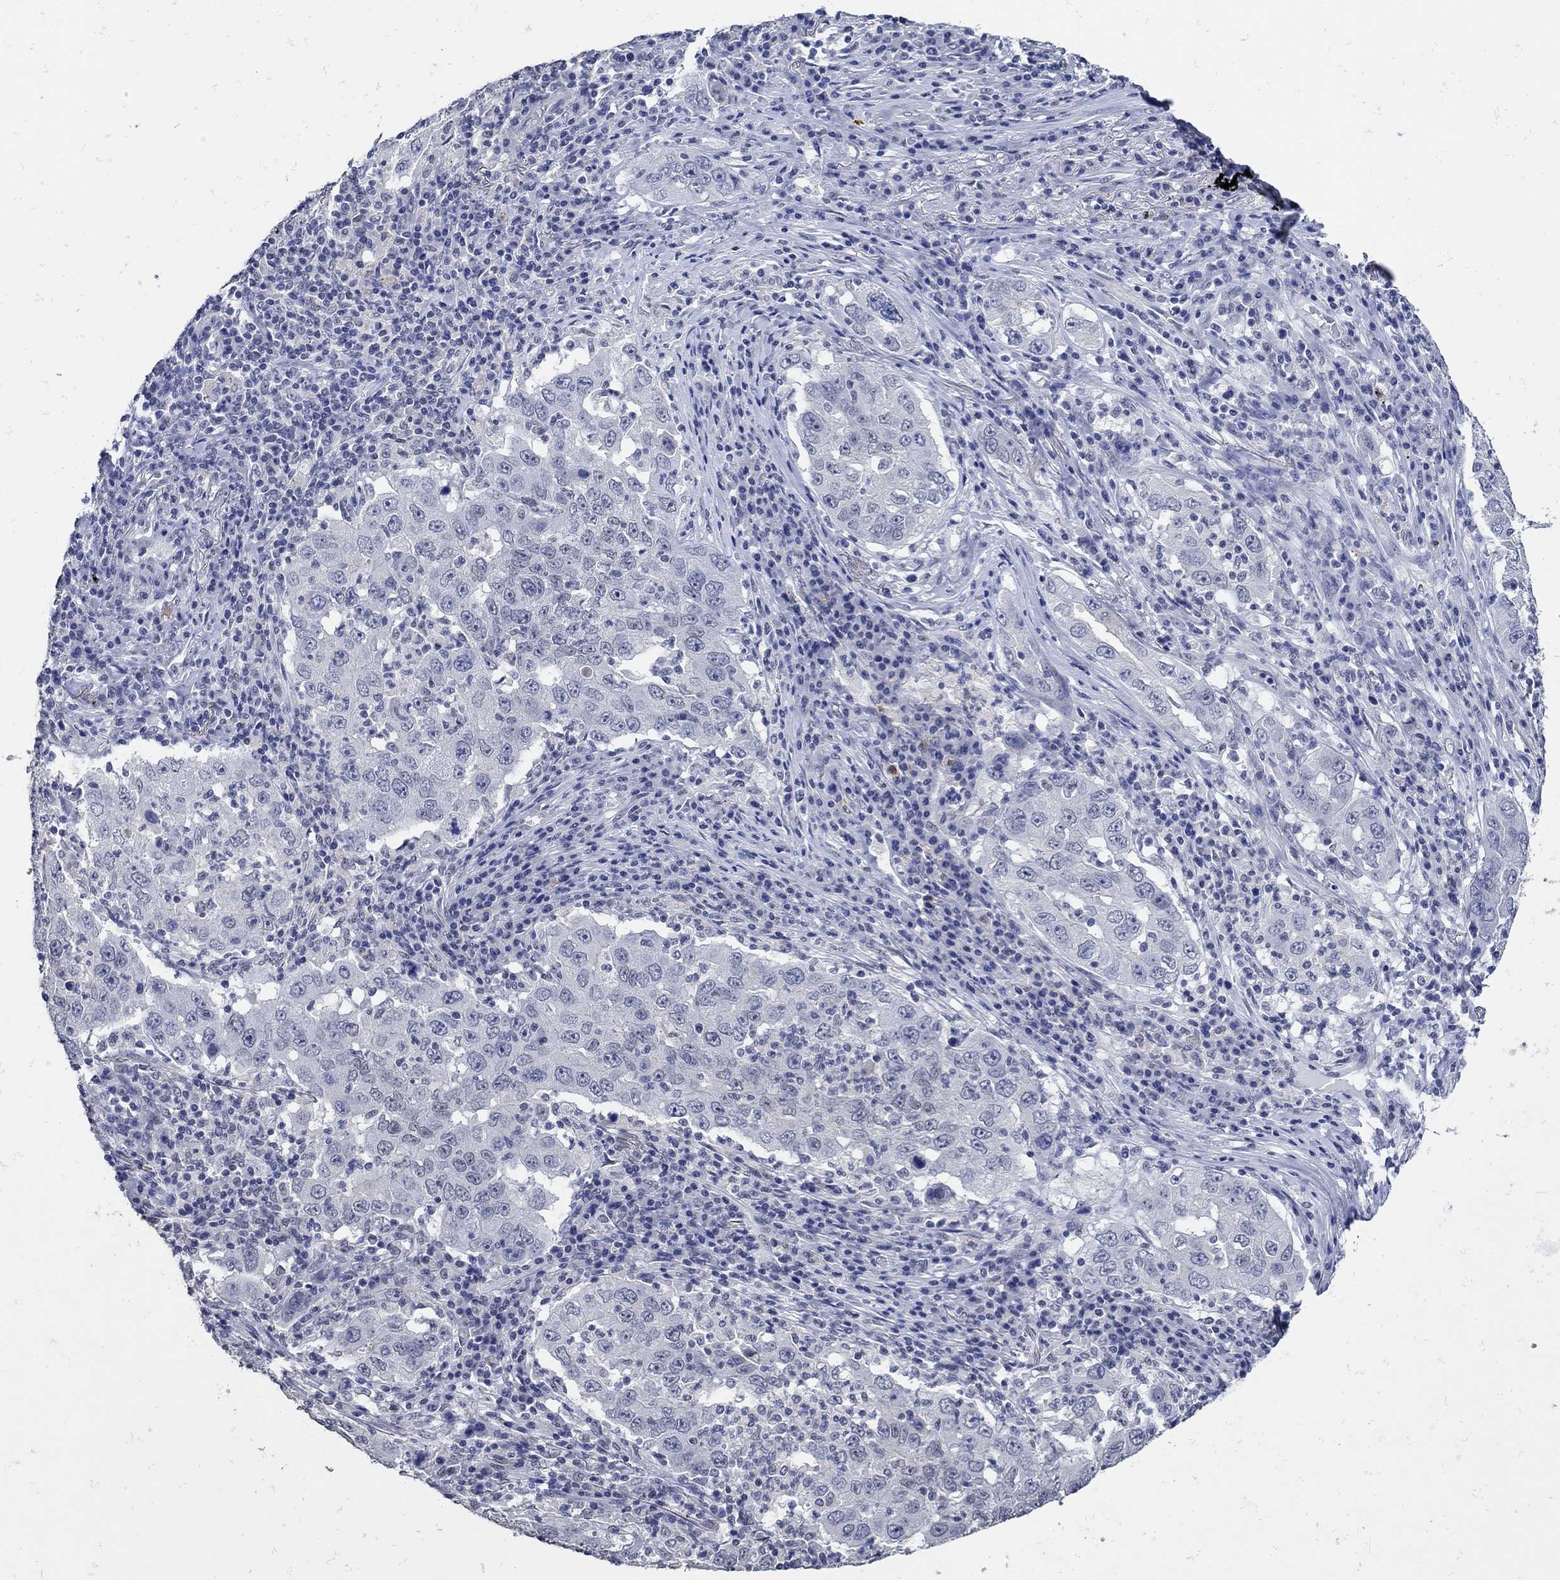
{"staining": {"intensity": "negative", "quantity": "none", "location": "none"}, "tissue": "lung cancer", "cell_type": "Tumor cells", "image_type": "cancer", "snomed": [{"axis": "morphology", "description": "Adenocarcinoma, NOS"}, {"axis": "topography", "description": "Lung"}], "caption": "Tumor cells show no significant positivity in lung cancer. The staining was performed using DAB (3,3'-diaminobenzidine) to visualize the protein expression in brown, while the nuclei were stained in blue with hematoxylin (Magnification: 20x).", "gene": "KCNN3", "patient": {"sex": "male", "age": 73}}